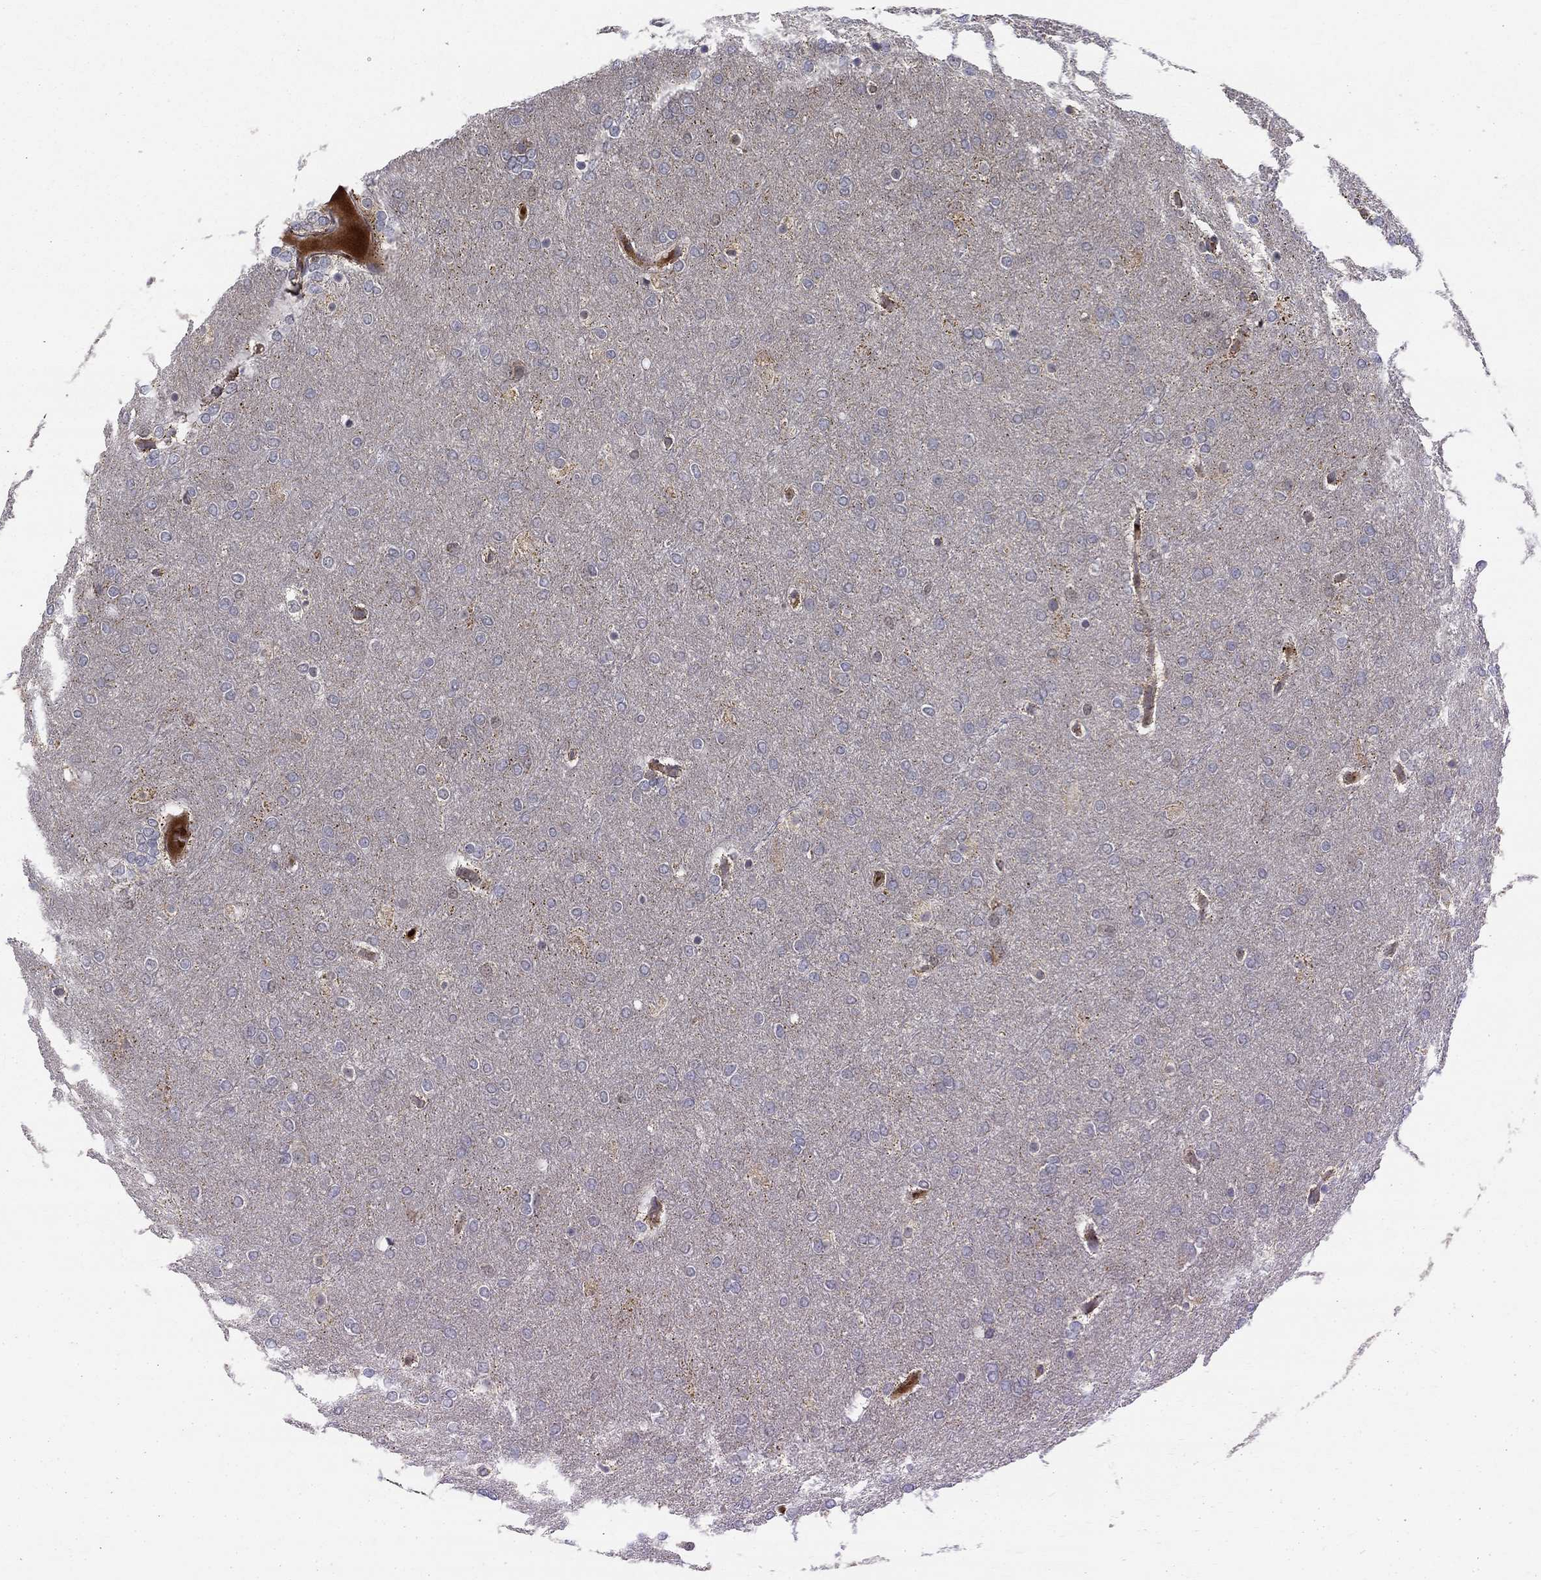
{"staining": {"intensity": "negative", "quantity": "none", "location": "none"}, "tissue": "glioma", "cell_type": "Tumor cells", "image_type": "cancer", "snomed": [{"axis": "morphology", "description": "Glioma, malignant, High grade"}, {"axis": "topography", "description": "Brain"}], "caption": "Protein analysis of high-grade glioma (malignant) reveals no significant positivity in tumor cells.", "gene": "WDR19", "patient": {"sex": "female", "age": 61}}